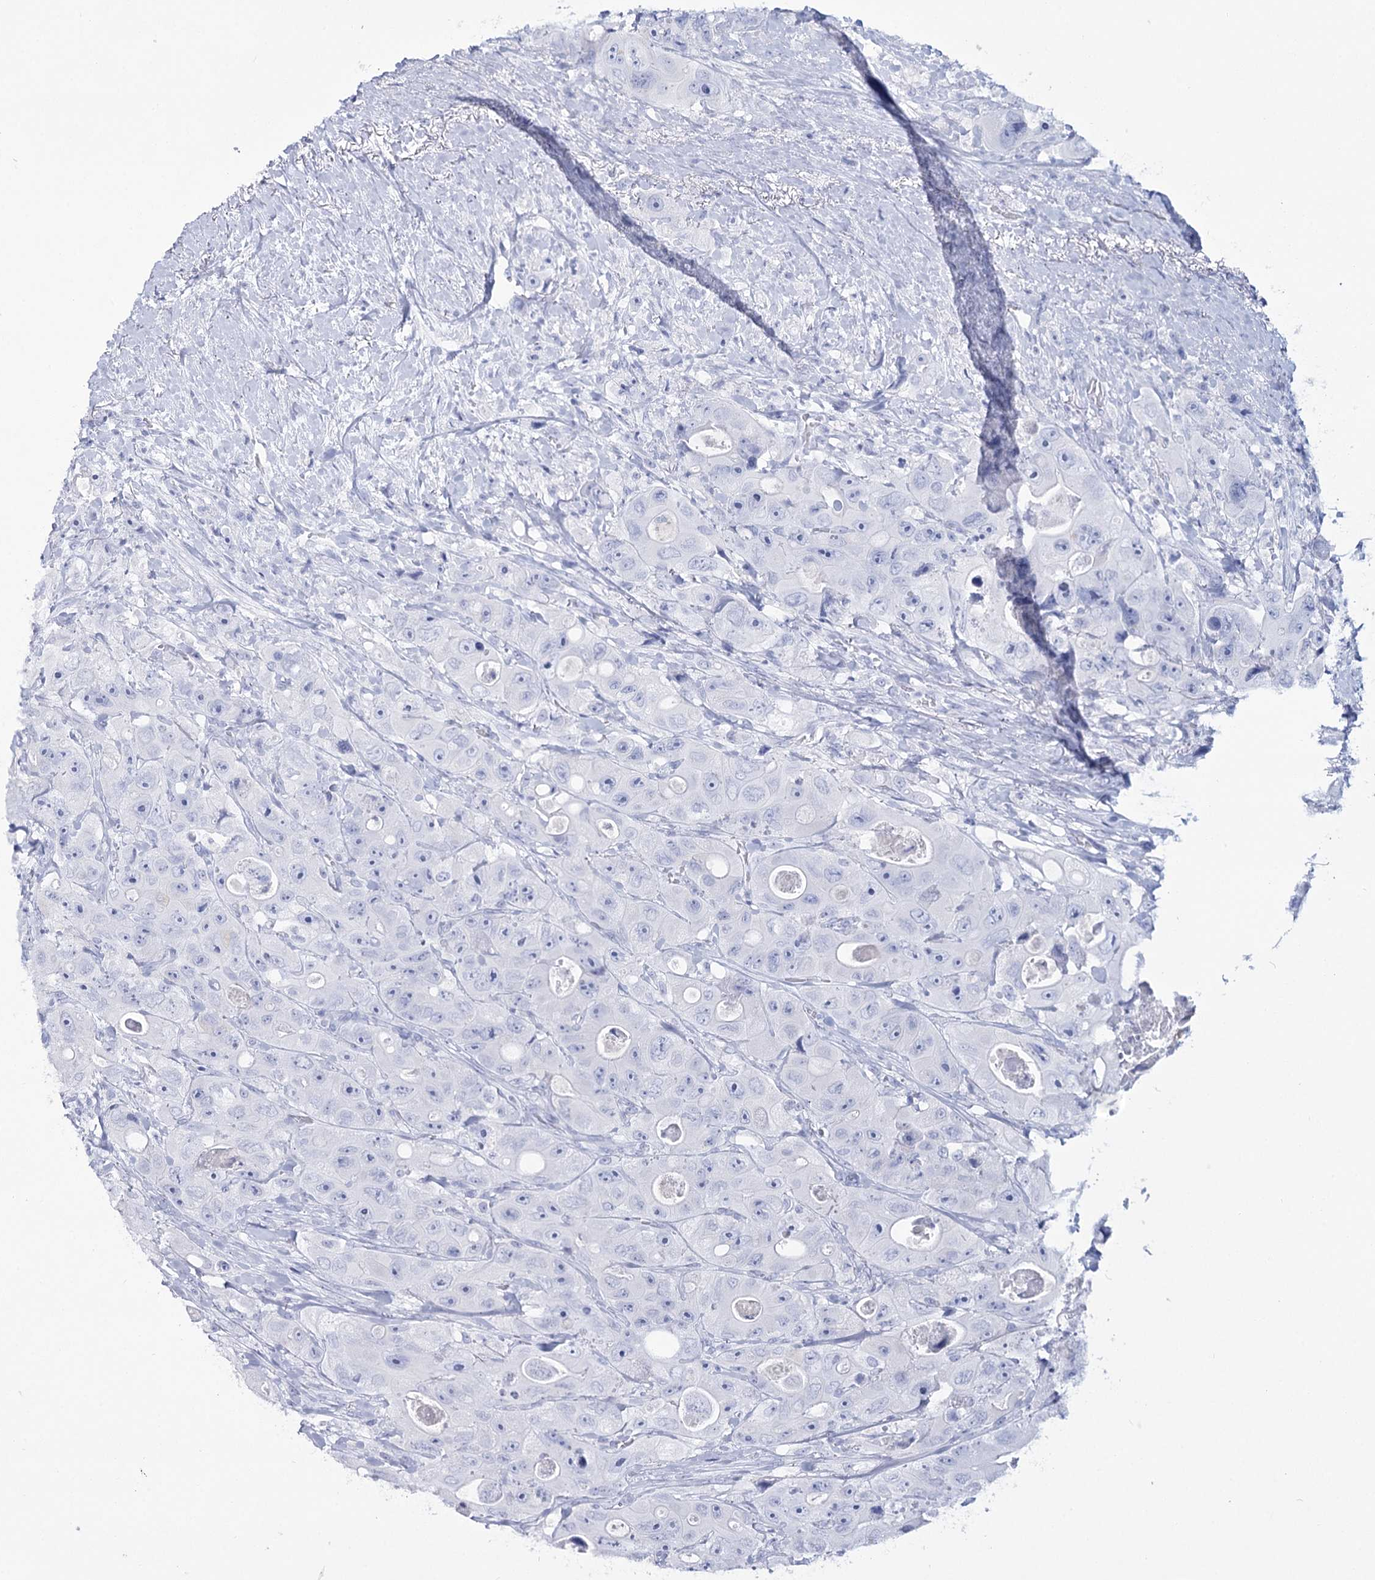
{"staining": {"intensity": "negative", "quantity": "none", "location": "none"}, "tissue": "colorectal cancer", "cell_type": "Tumor cells", "image_type": "cancer", "snomed": [{"axis": "morphology", "description": "Adenocarcinoma, NOS"}, {"axis": "topography", "description": "Colon"}], "caption": "An immunohistochemistry micrograph of colorectal cancer (adenocarcinoma) is shown. There is no staining in tumor cells of colorectal cancer (adenocarcinoma).", "gene": "RNF186", "patient": {"sex": "female", "age": 46}}